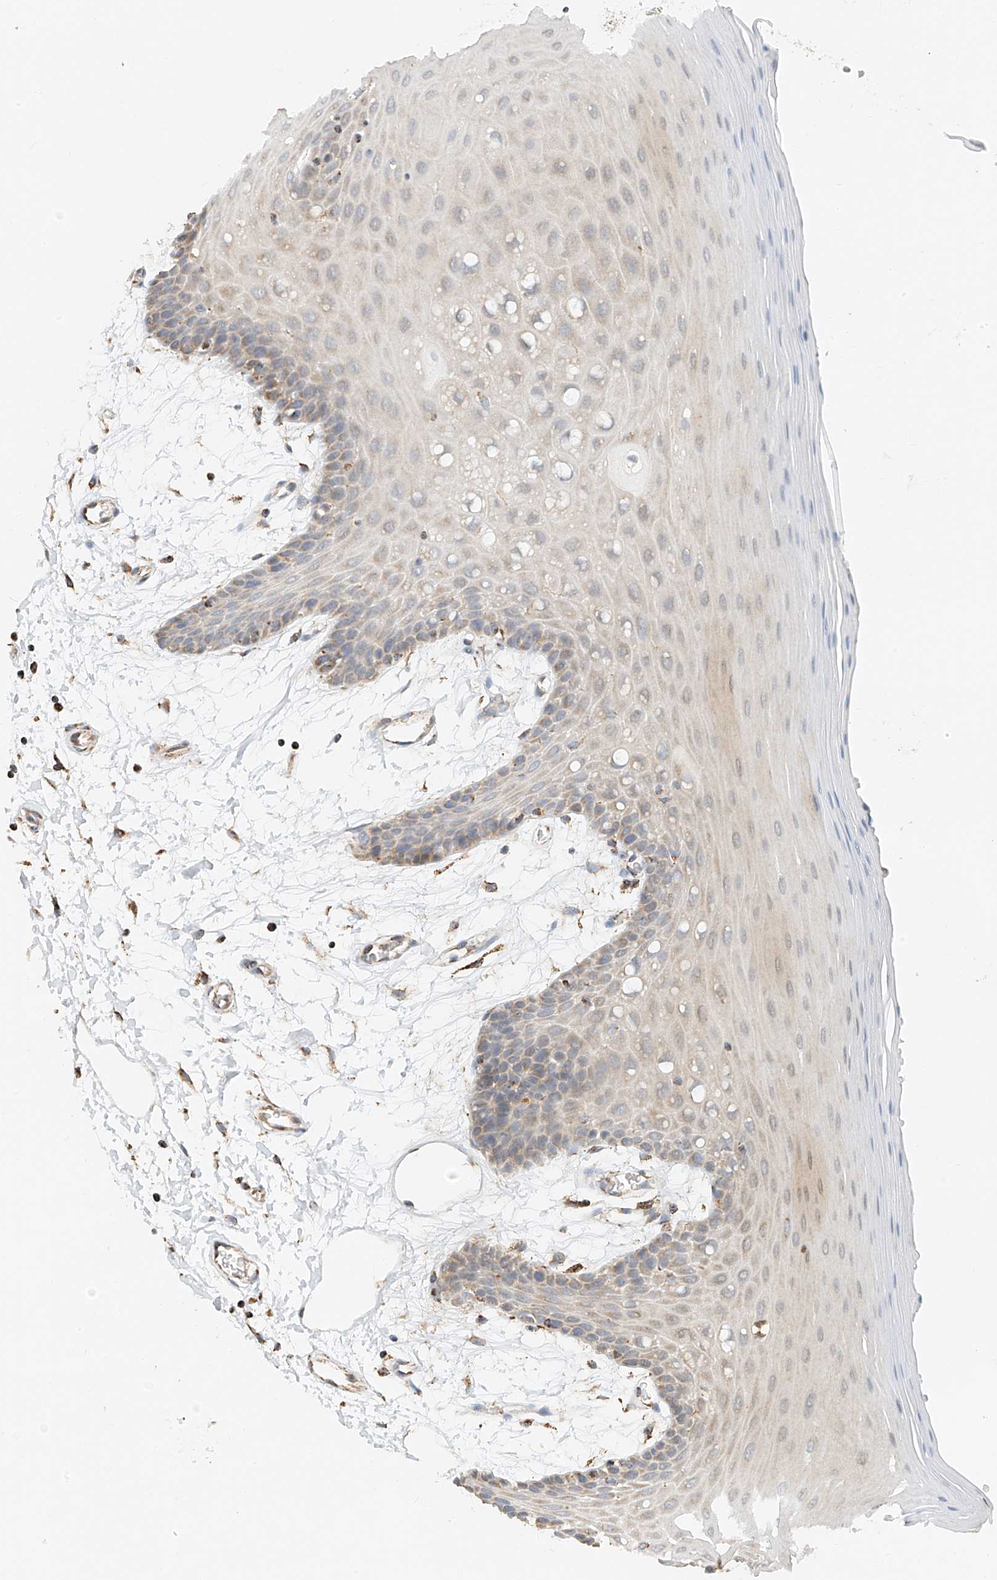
{"staining": {"intensity": "moderate", "quantity": "25%-75%", "location": "cytoplasmic/membranous"}, "tissue": "oral mucosa", "cell_type": "Squamous epithelial cells", "image_type": "normal", "snomed": [{"axis": "morphology", "description": "Normal tissue, NOS"}, {"axis": "topography", "description": "Skeletal muscle"}, {"axis": "topography", "description": "Oral tissue"}, {"axis": "topography", "description": "Salivary gland"}, {"axis": "topography", "description": "Peripheral nerve tissue"}], "caption": "Normal oral mucosa reveals moderate cytoplasmic/membranous staining in approximately 25%-75% of squamous epithelial cells.", "gene": "YIPF7", "patient": {"sex": "male", "age": 54}}